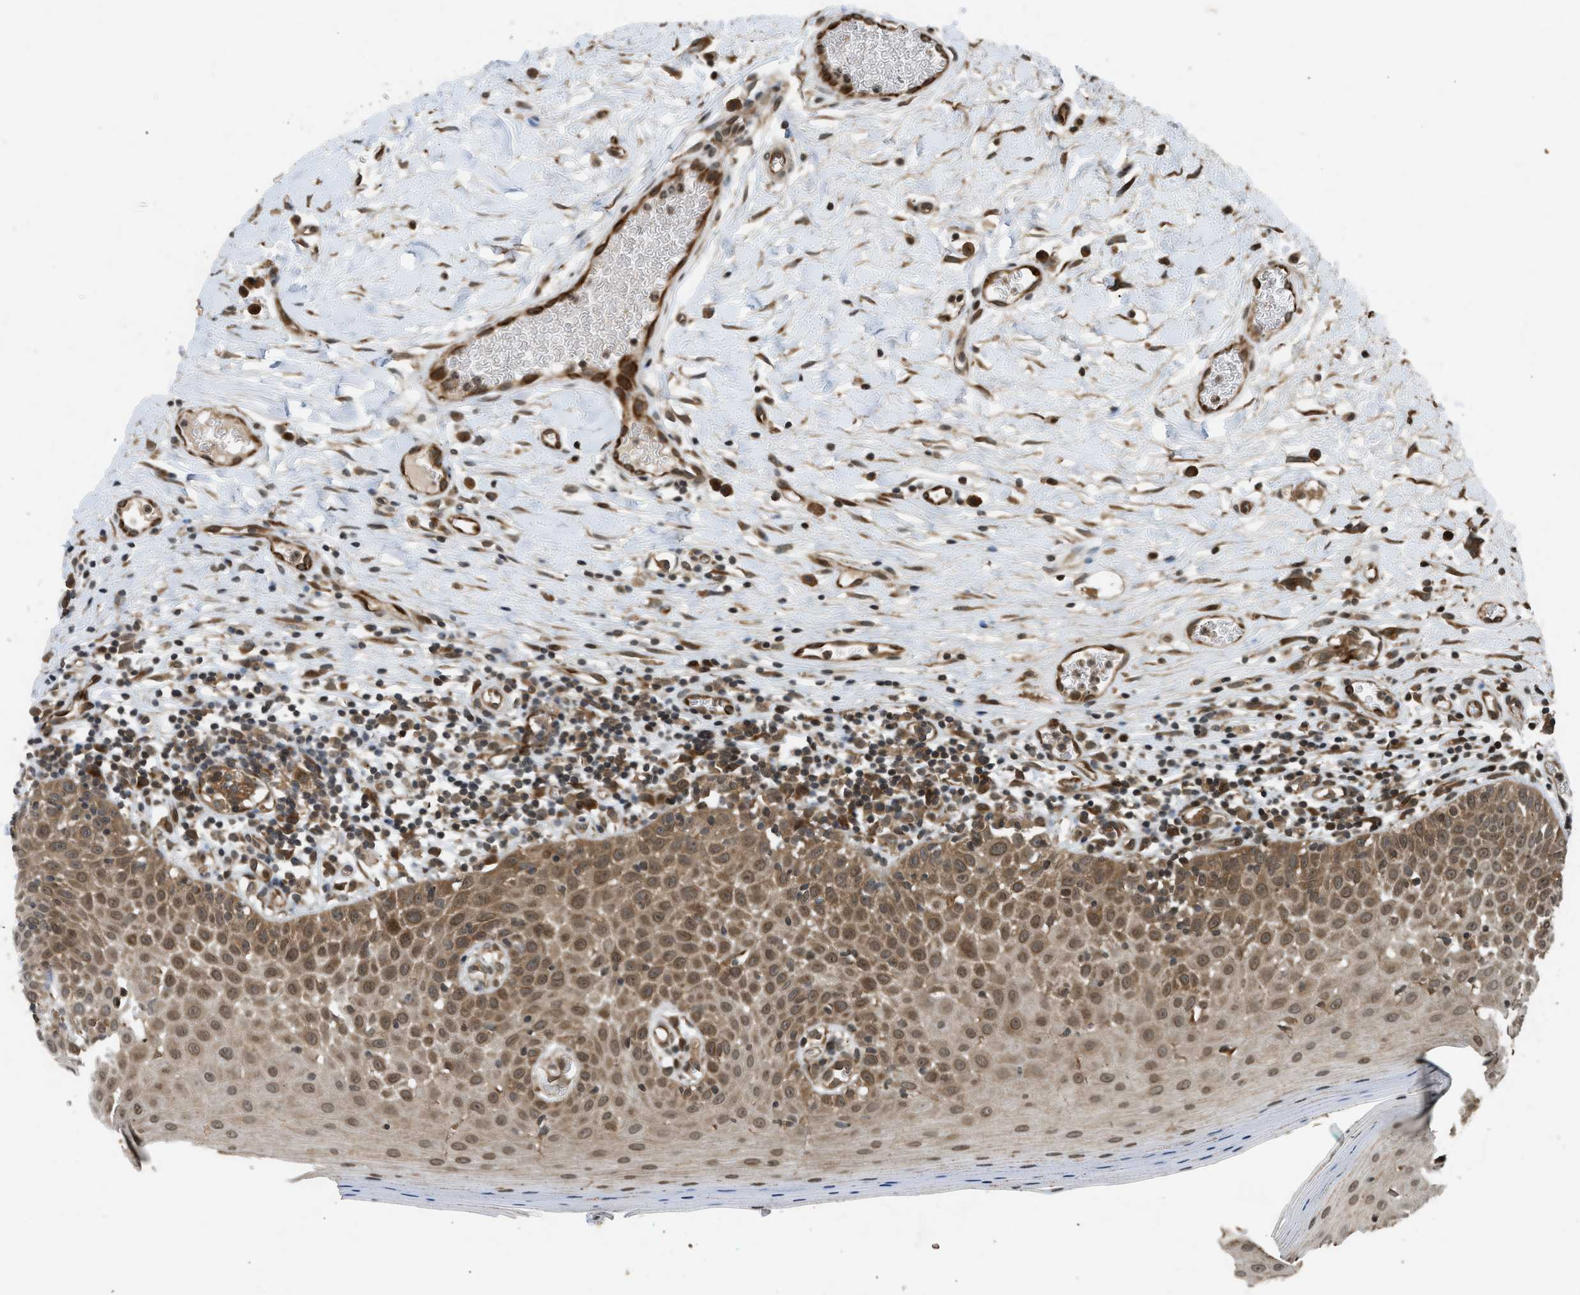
{"staining": {"intensity": "moderate", "quantity": ">75%", "location": "cytoplasmic/membranous,nuclear"}, "tissue": "oral mucosa", "cell_type": "Squamous epithelial cells", "image_type": "normal", "snomed": [{"axis": "morphology", "description": "Normal tissue, NOS"}, {"axis": "topography", "description": "Skeletal muscle"}, {"axis": "topography", "description": "Oral tissue"}], "caption": "This image exhibits unremarkable oral mucosa stained with immunohistochemistry to label a protein in brown. The cytoplasmic/membranous,nuclear of squamous epithelial cells show moderate positivity for the protein. Nuclei are counter-stained blue.", "gene": "TXNL1", "patient": {"sex": "male", "age": 58}}